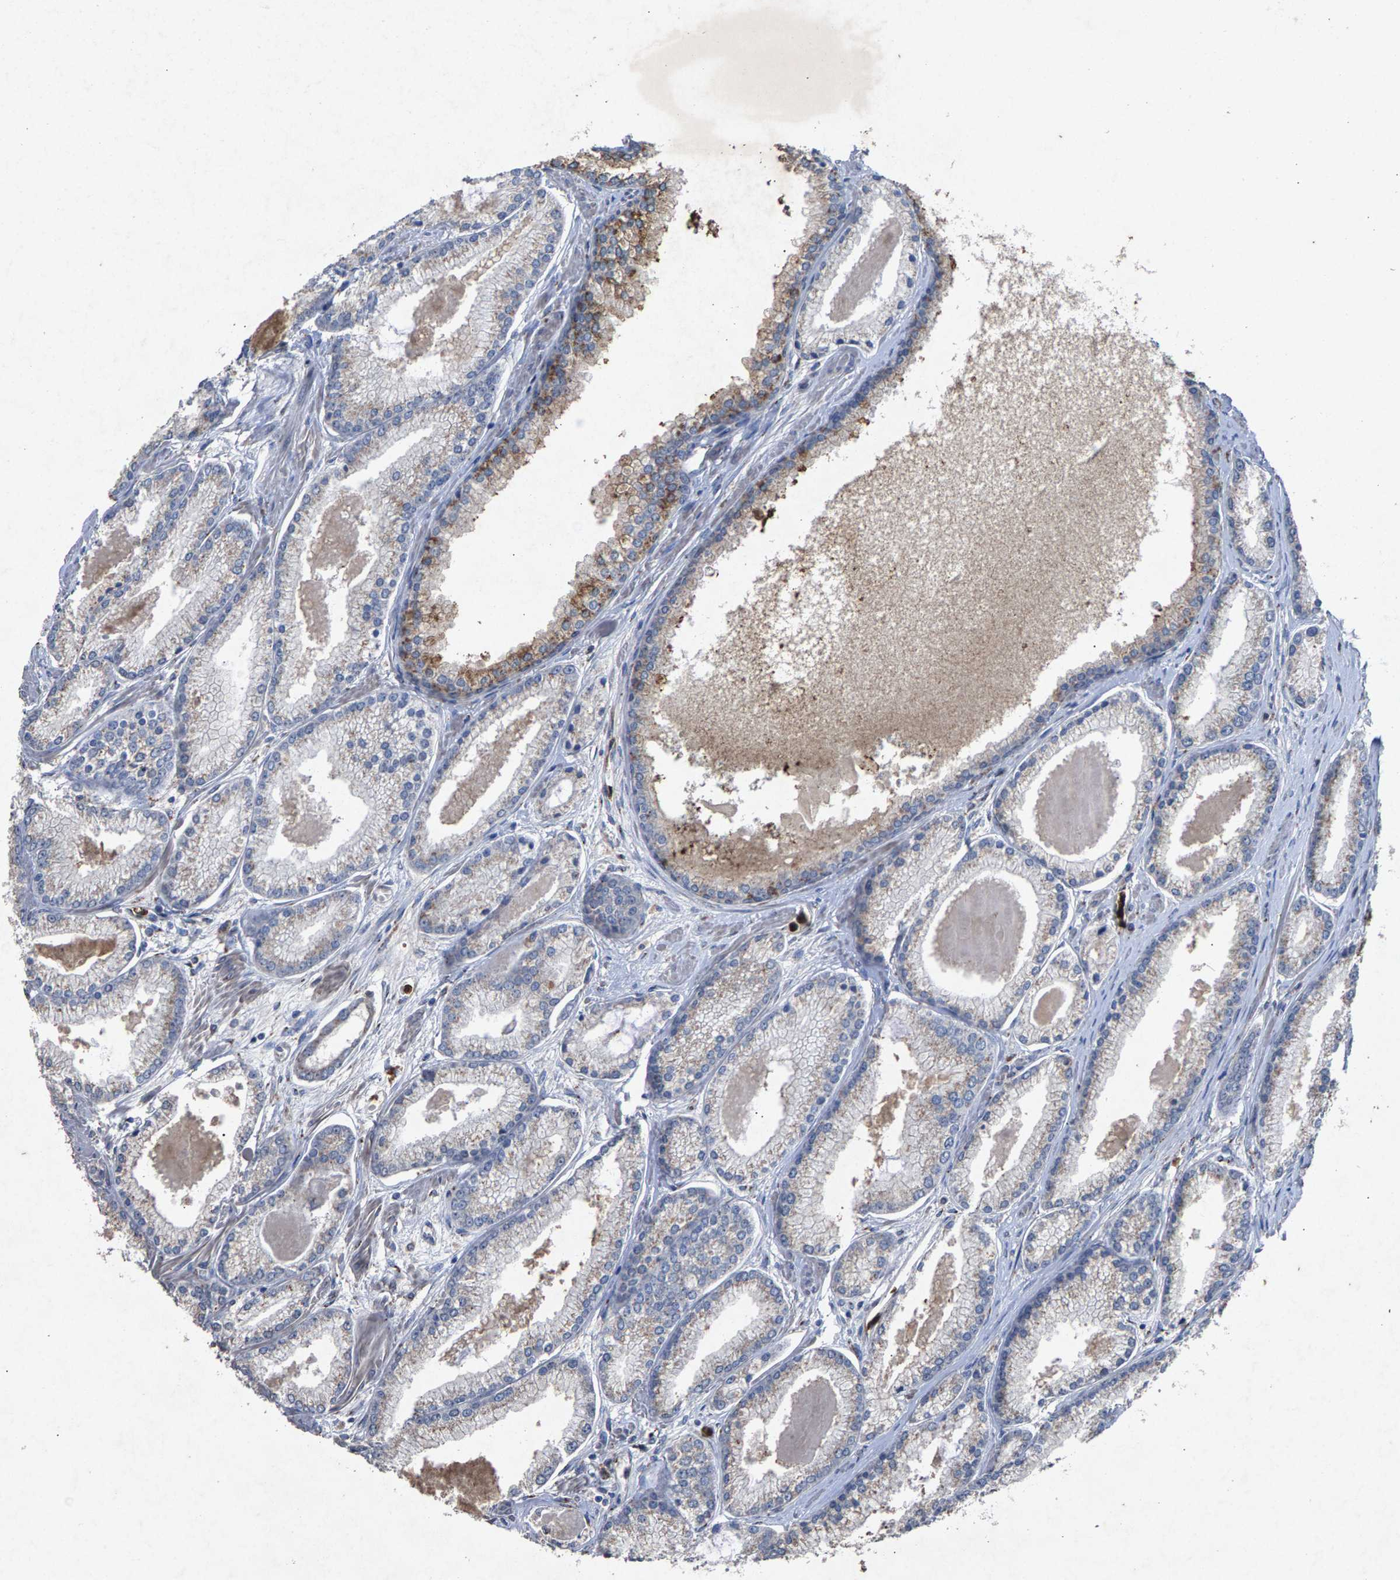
{"staining": {"intensity": "weak", "quantity": "<25%", "location": "cytoplasmic/membranous"}, "tissue": "prostate cancer", "cell_type": "Tumor cells", "image_type": "cancer", "snomed": [{"axis": "morphology", "description": "Adenocarcinoma, High grade"}, {"axis": "topography", "description": "Prostate"}], "caption": "Immunohistochemistry (IHC) photomicrograph of human prostate cancer stained for a protein (brown), which displays no expression in tumor cells.", "gene": "MAN2A1", "patient": {"sex": "male", "age": 61}}